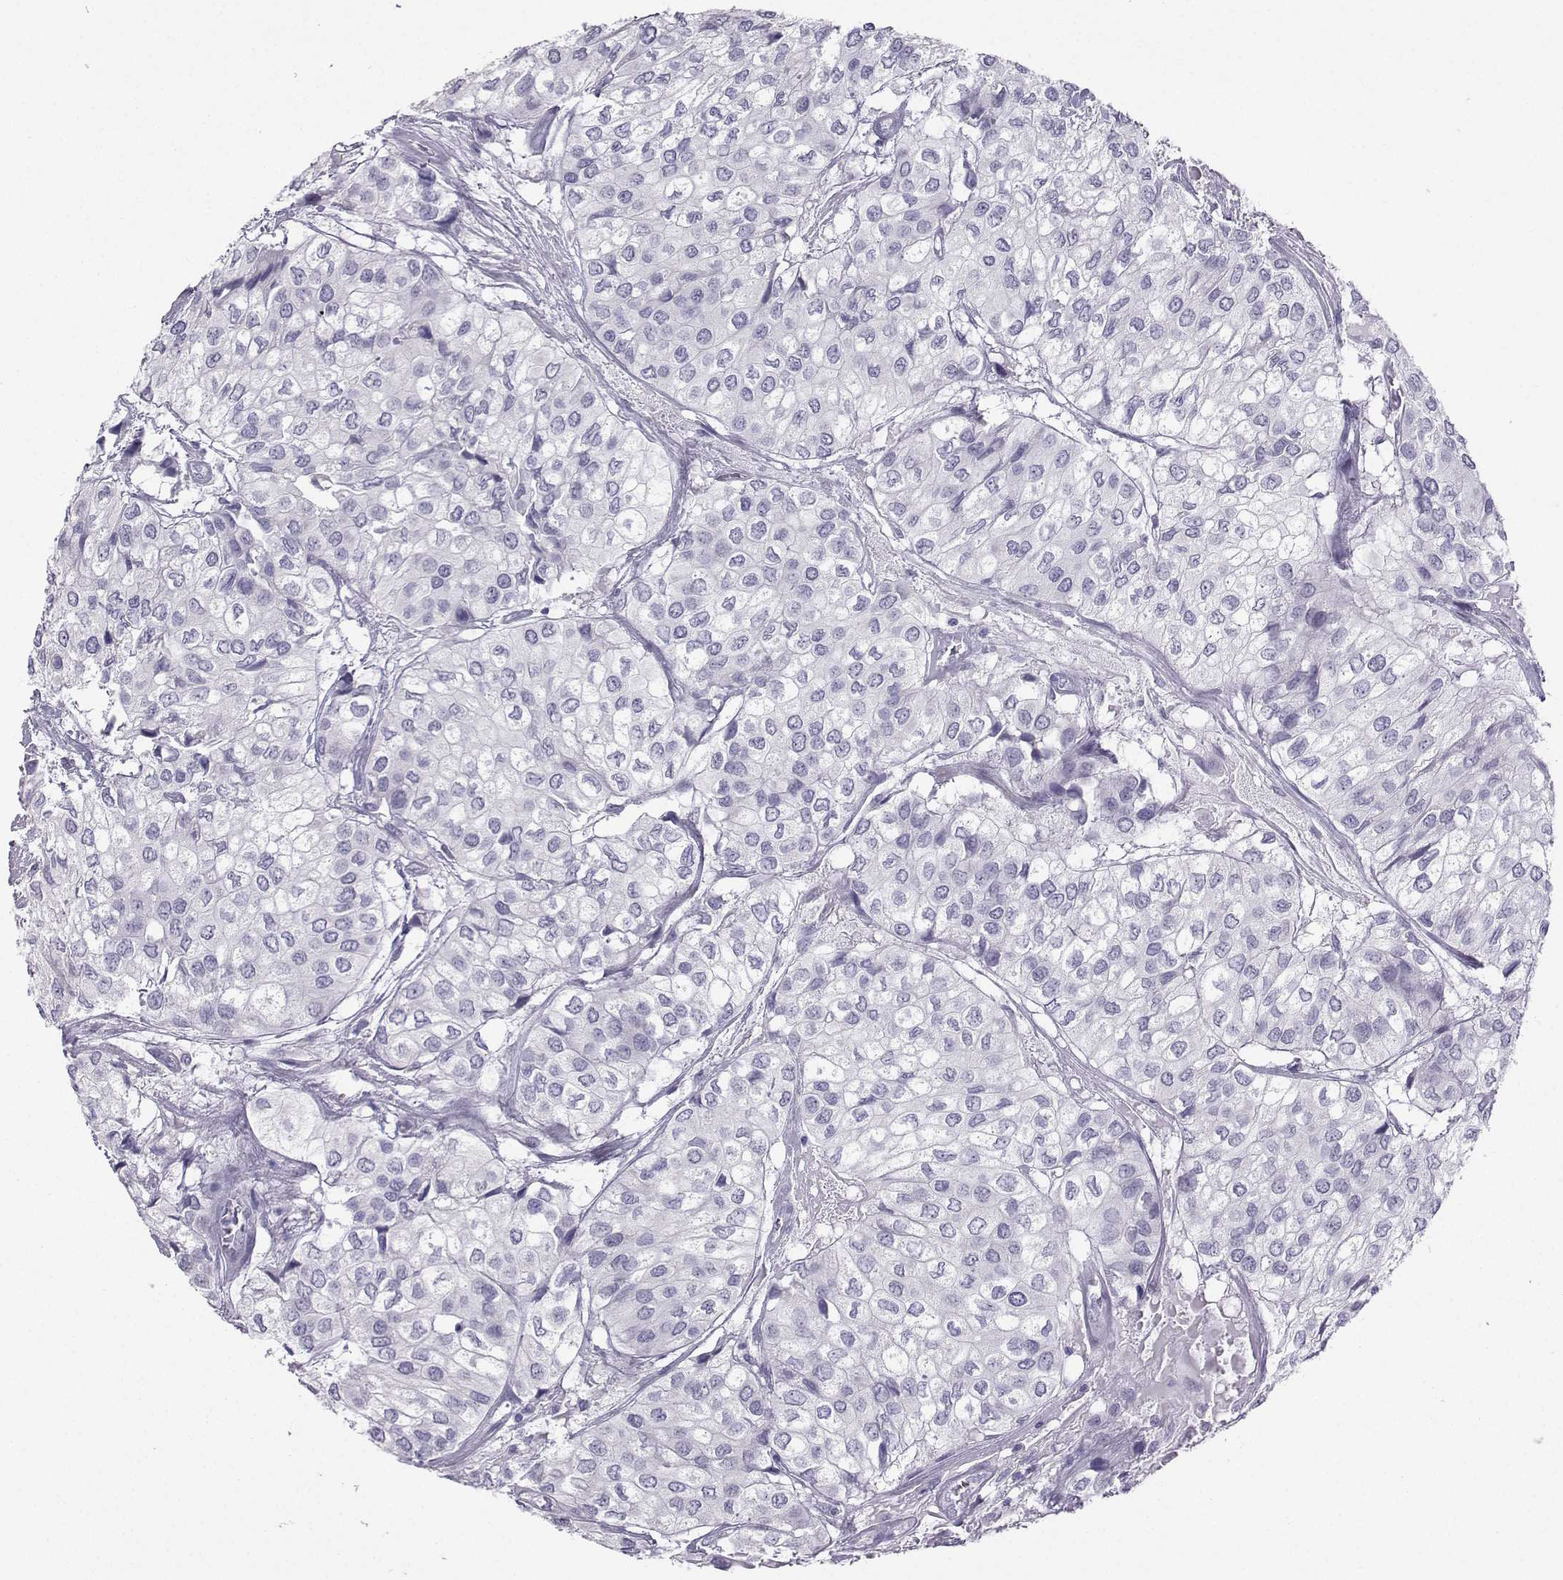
{"staining": {"intensity": "negative", "quantity": "none", "location": "none"}, "tissue": "urothelial cancer", "cell_type": "Tumor cells", "image_type": "cancer", "snomed": [{"axis": "morphology", "description": "Urothelial carcinoma, High grade"}, {"axis": "topography", "description": "Urinary bladder"}], "caption": "Tumor cells are negative for brown protein staining in urothelial cancer.", "gene": "KIF17", "patient": {"sex": "male", "age": 73}}